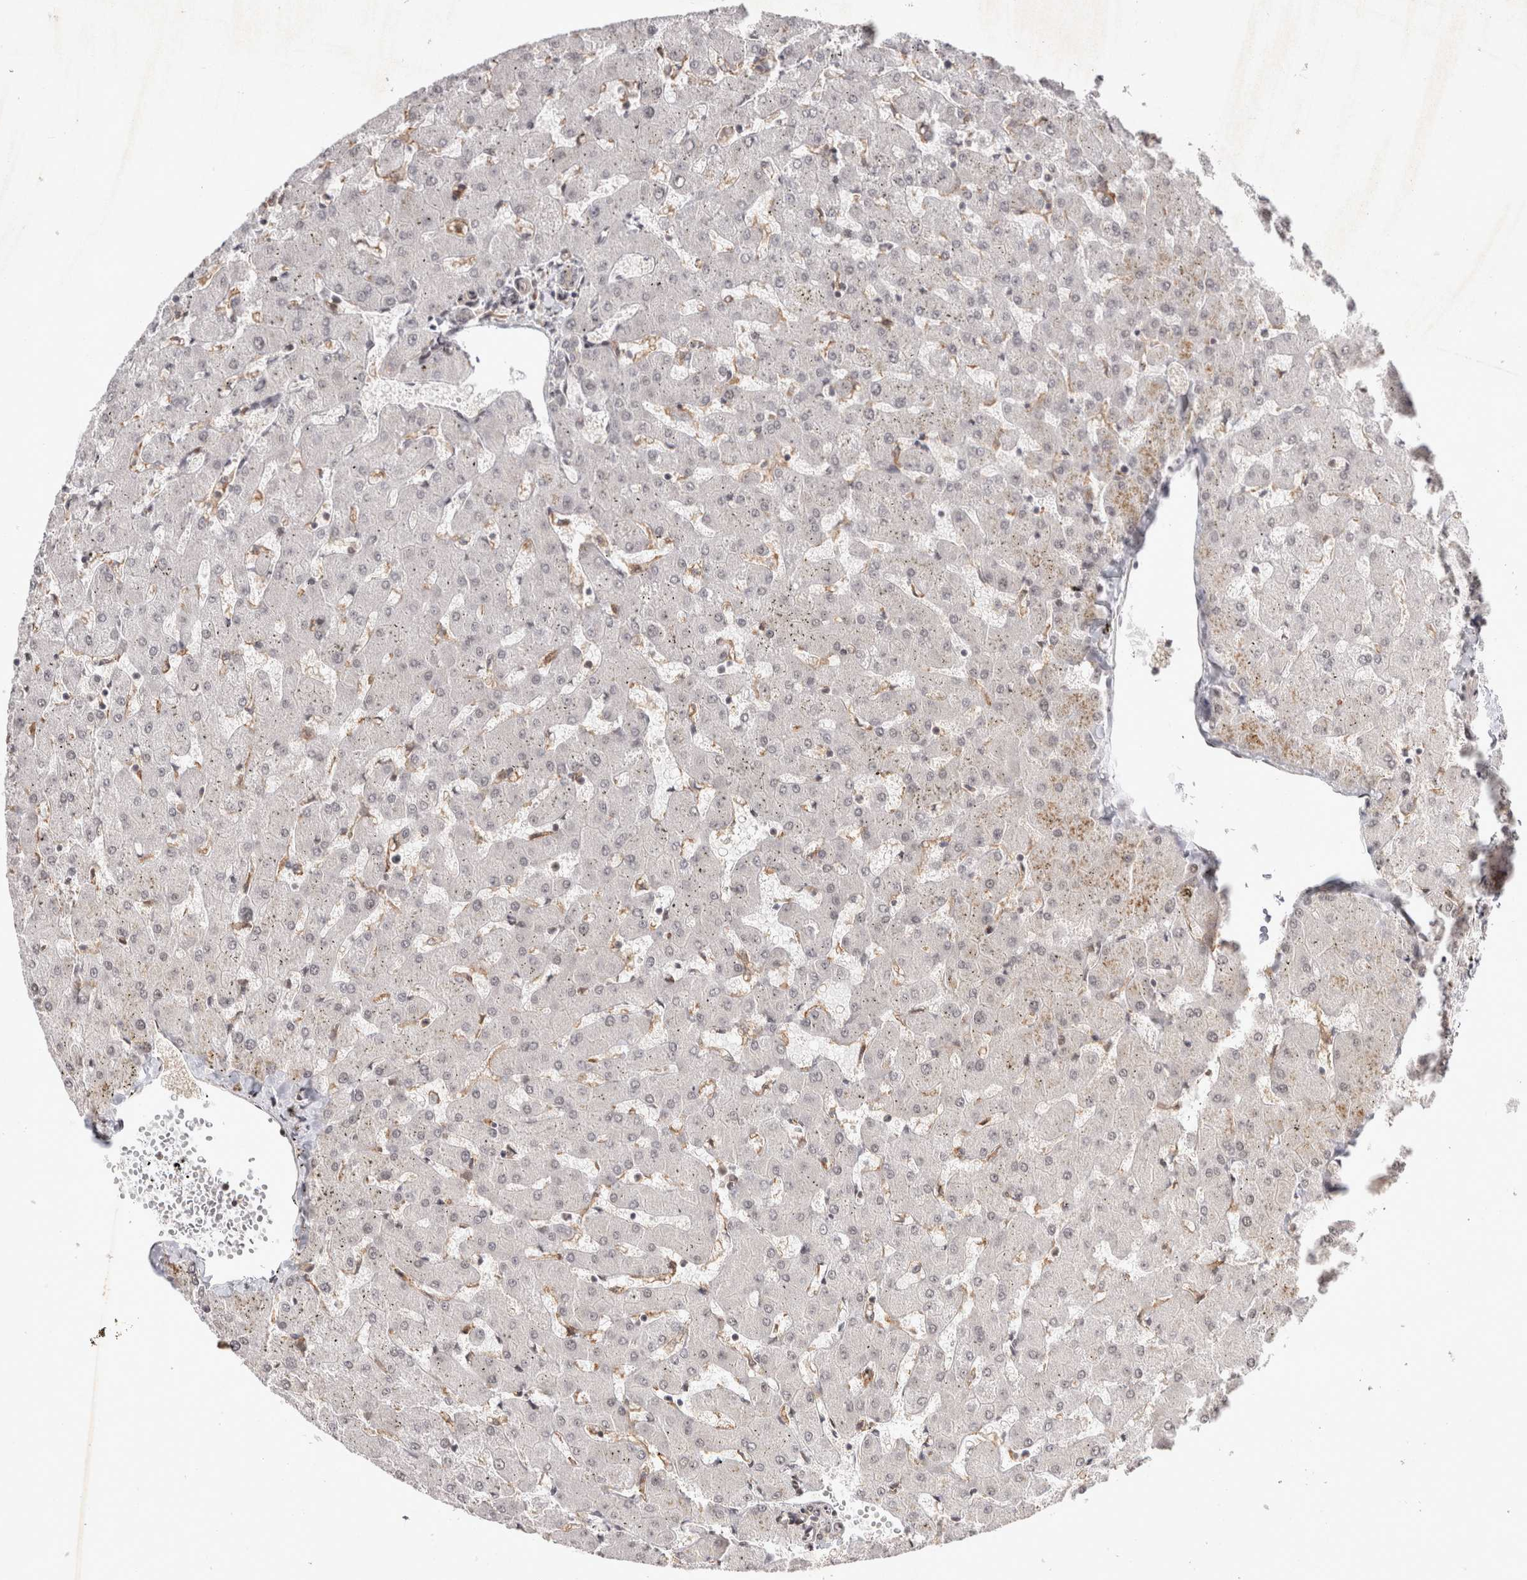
{"staining": {"intensity": "negative", "quantity": "none", "location": "none"}, "tissue": "liver", "cell_type": "Cholangiocytes", "image_type": "normal", "snomed": [{"axis": "morphology", "description": "Normal tissue, NOS"}, {"axis": "topography", "description": "Liver"}], "caption": "High power microscopy image of an IHC micrograph of unremarkable liver, revealing no significant expression in cholangiocytes. (Stains: DAB (3,3'-diaminobenzidine) immunohistochemistry with hematoxylin counter stain, Microscopy: brightfield microscopy at high magnification).", "gene": "ZNF318", "patient": {"sex": "female", "age": 63}}